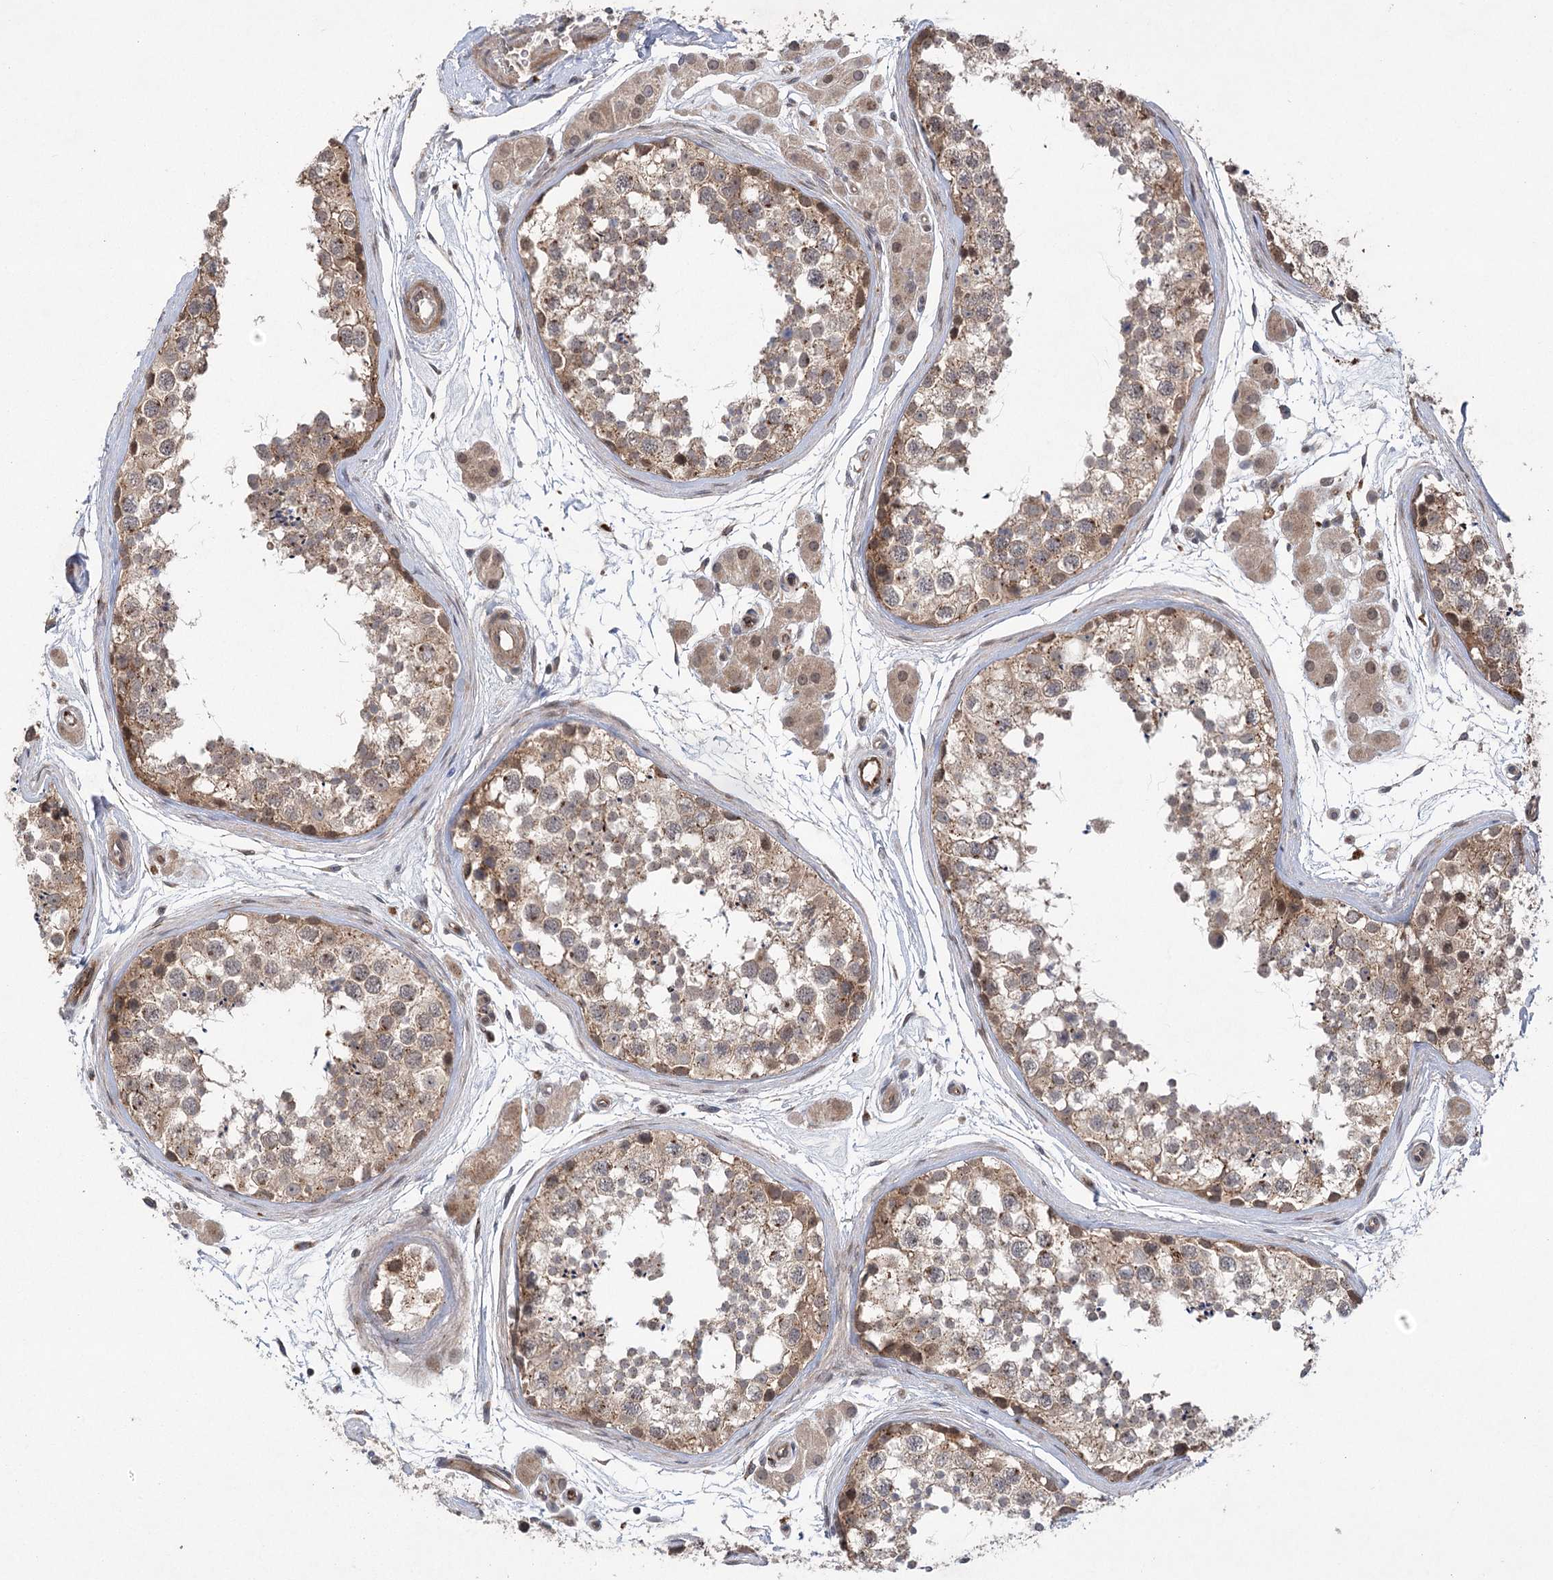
{"staining": {"intensity": "moderate", "quantity": "25%-75%", "location": "cytoplasmic/membranous"}, "tissue": "testis", "cell_type": "Cells in seminiferous ducts", "image_type": "normal", "snomed": [{"axis": "morphology", "description": "Normal tissue, NOS"}, {"axis": "topography", "description": "Testis"}], "caption": "High-magnification brightfield microscopy of normal testis stained with DAB (brown) and counterstained with hematoxylin (blue). cells in seminiferous ducts exhibit moderate cytoplasmic/membranous staining is appreciated in approximately25%-75% of cells. Nuclei are stained in blue.", "gene": "METTL24", "patient": {"sex": "male", "age": 56}}